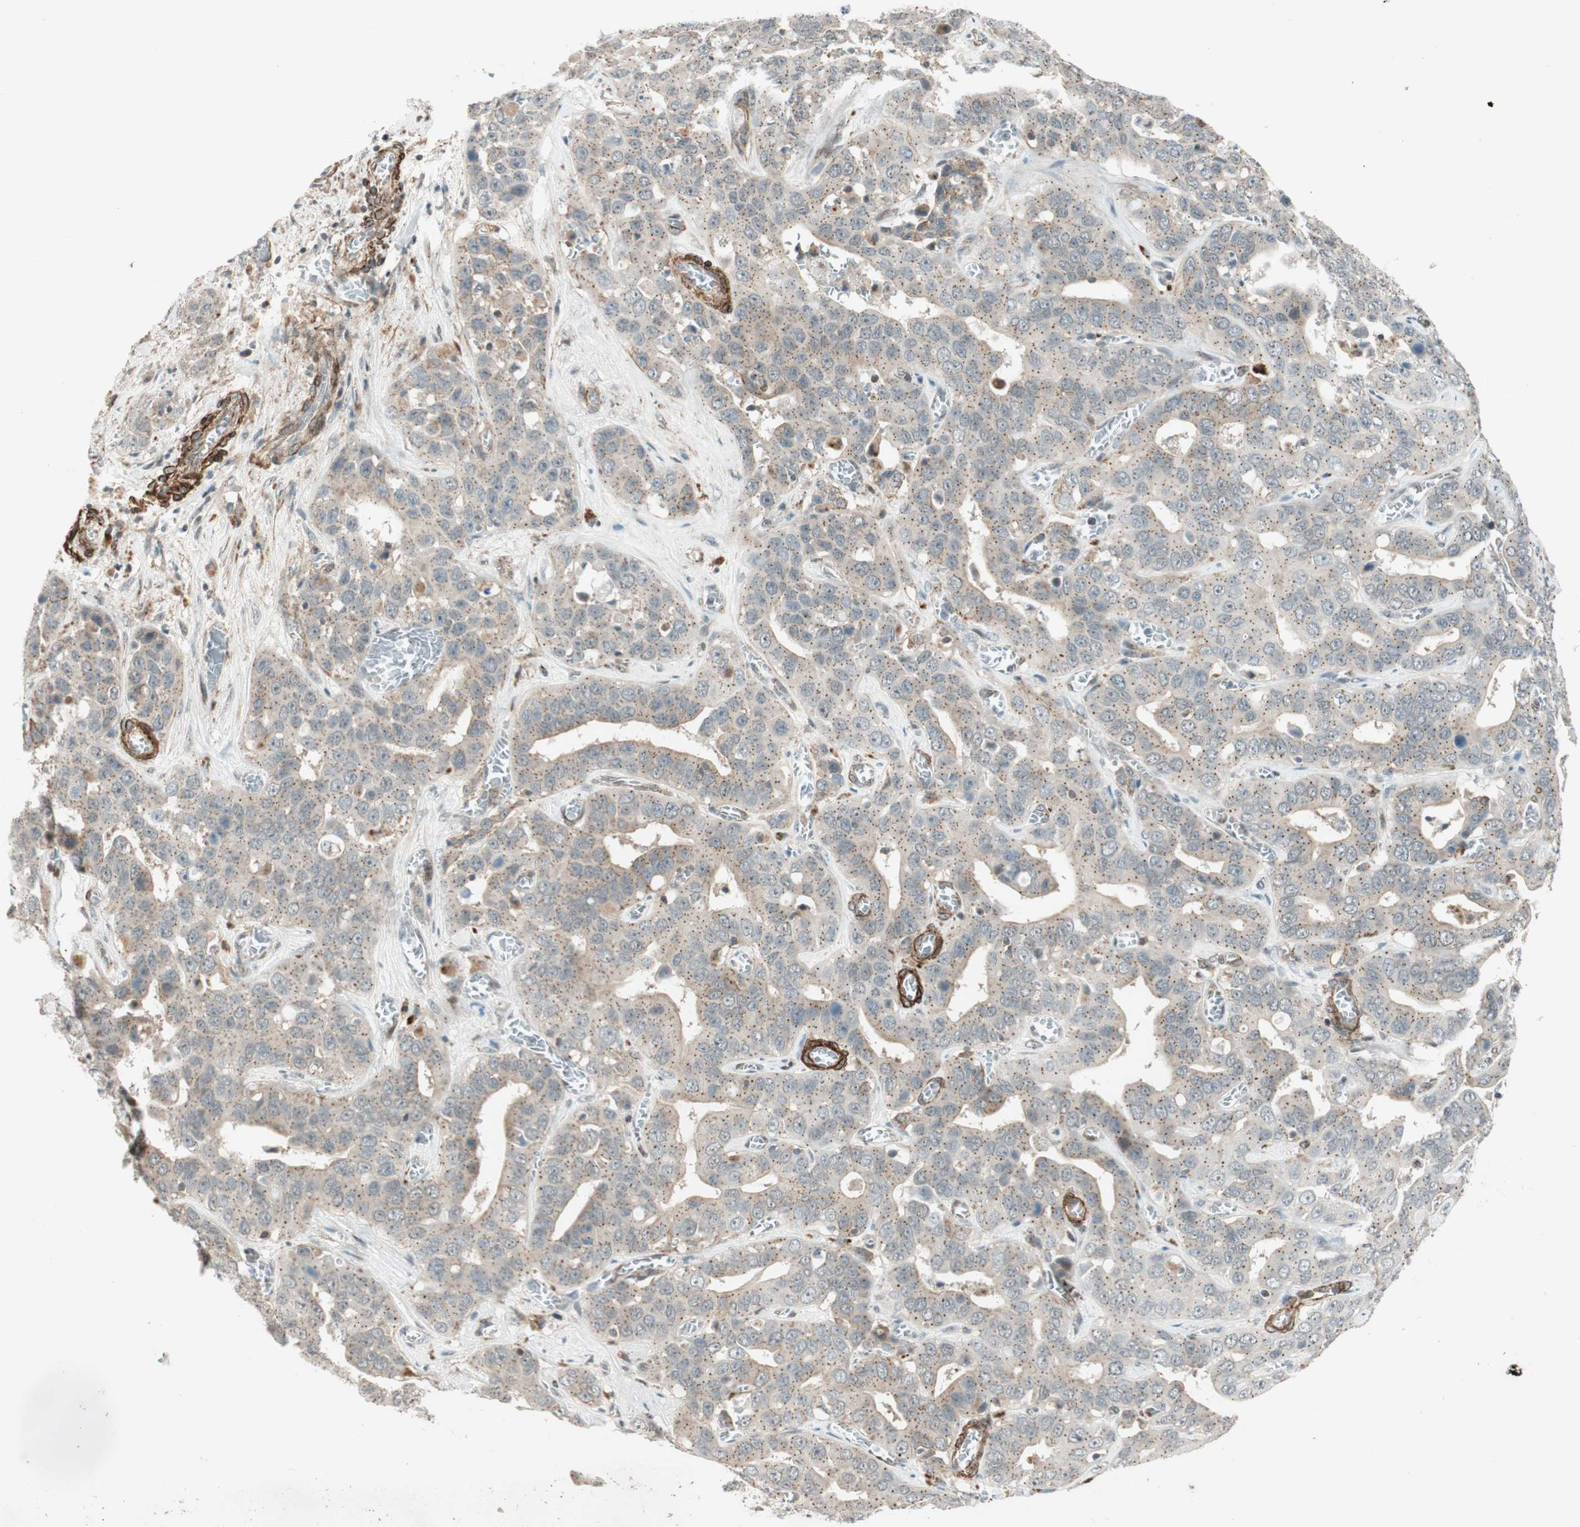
{"staining": {"intensity": "moderate", "quantity": "25%-75%", "location": "cytoplasmic/membranous"}, "tissue": "liver cancer", "cell_type": "Tumor cells", "image_type": "cancer", "snomed": [{"axis": "morphology", "description": "Cholangiocarcinoma"}, {"axis": "topography", "description": "Liver"}], "caption": "This micrograph exhibits IHC staining of cholangiocarcinoma (liver), with medium moderate cytoplasmic/membranous positivity in approximately 25%-75% of tumor cells.", "gene": "CDK19", "patient": {"sex": "female", "age": 52}}